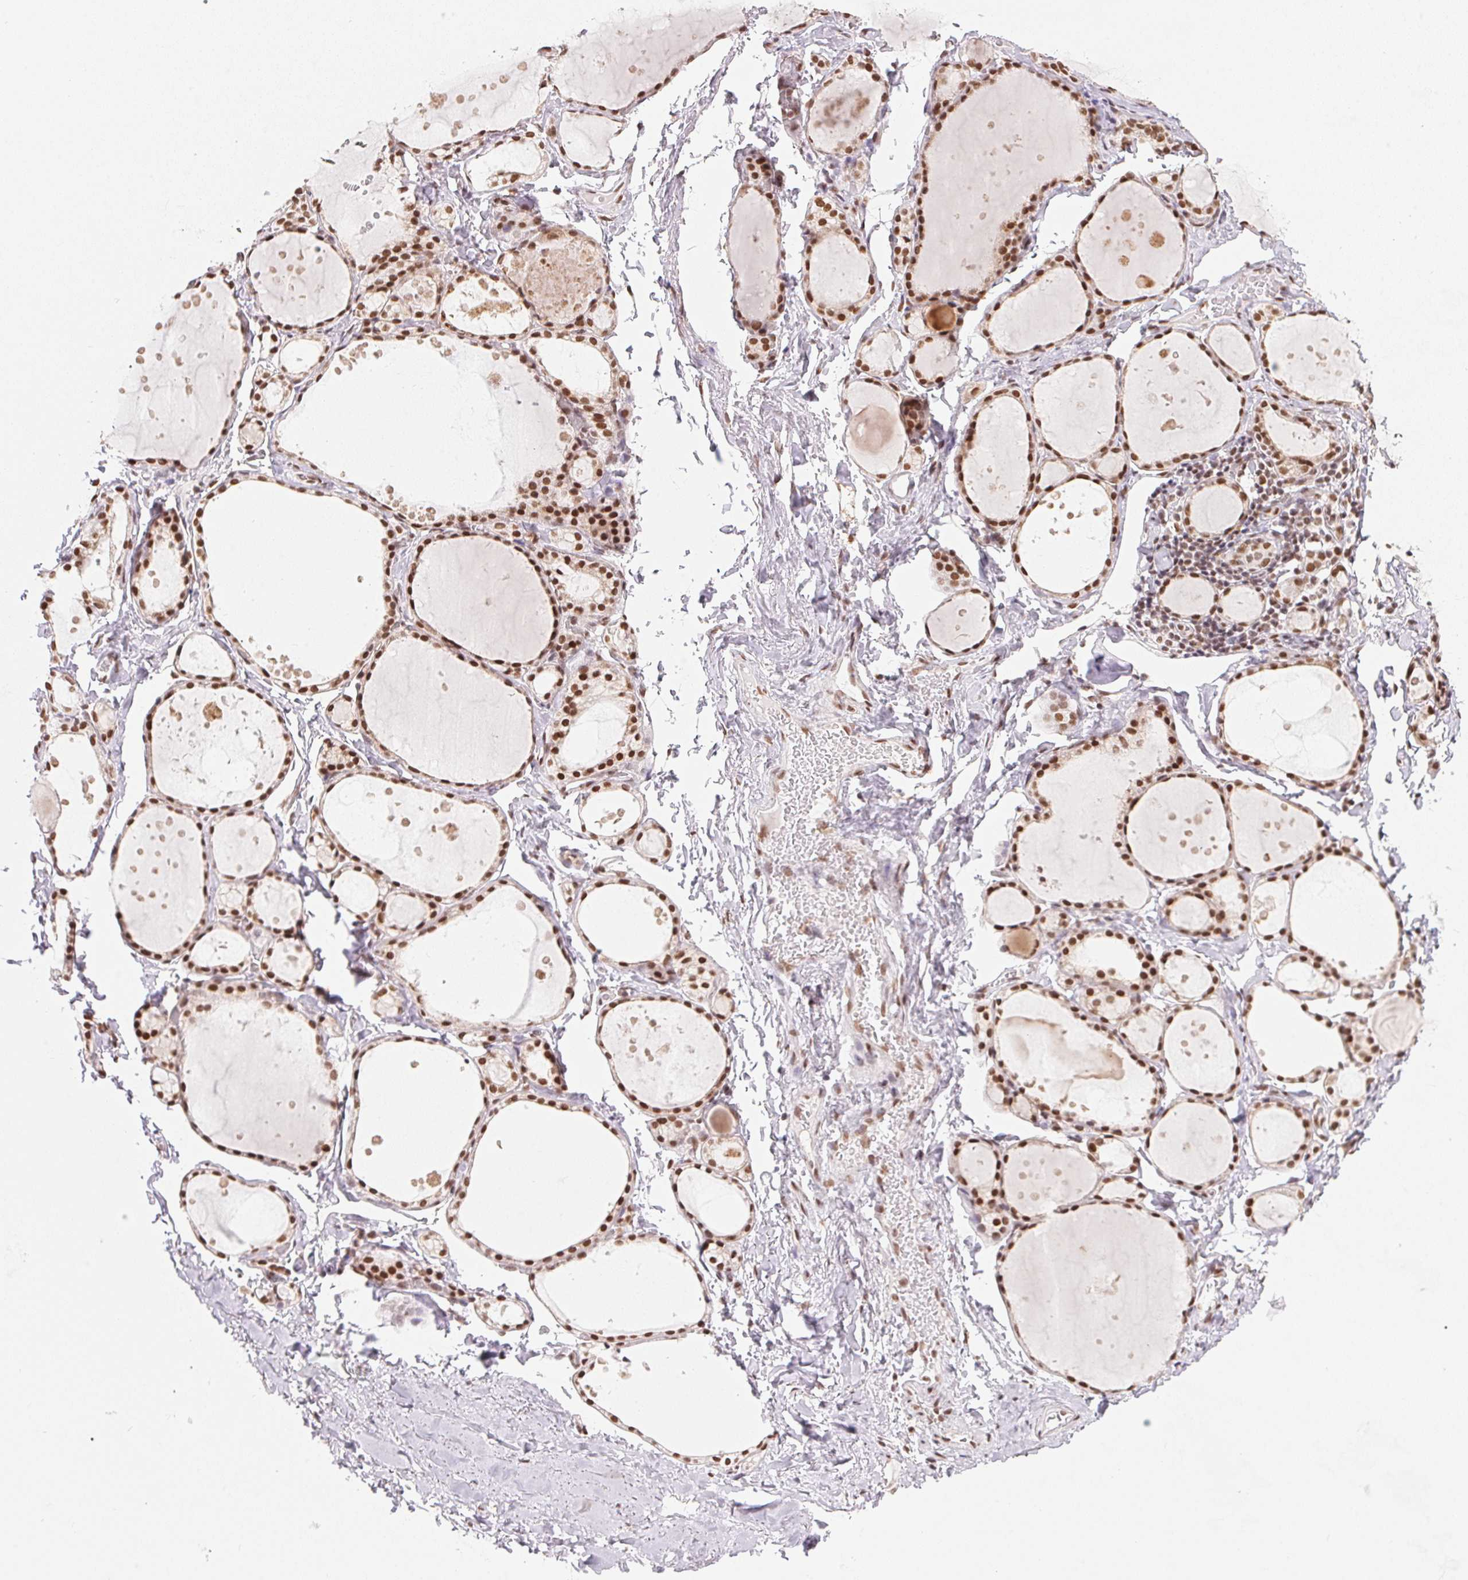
{"staining": {"intensity": "strong", "quantity": ">75%", "location": "nuclear"}, "tissue": "thyroid gland", "cell_type": "Glandular cells", "image_type": "normal", "snomed": [{"axis": "morphology", "description": "Normal tissue, NOS"}, {"axis": "topography", "description": "Thyroid gland"}], "caption": "Immunohistochemistry staining of benign thyroid gland, which demonstrates high levels of strong nuclear staining in approximately >75% of glandular cells indicating strong nuclear protein positivity. The staining was performed using DAB (brown) for protein detection and nuclei were counterstained in hematoxylin (blue).", "gene": "NFE2L1", "patient": {"sex": "male", "age": 68}}